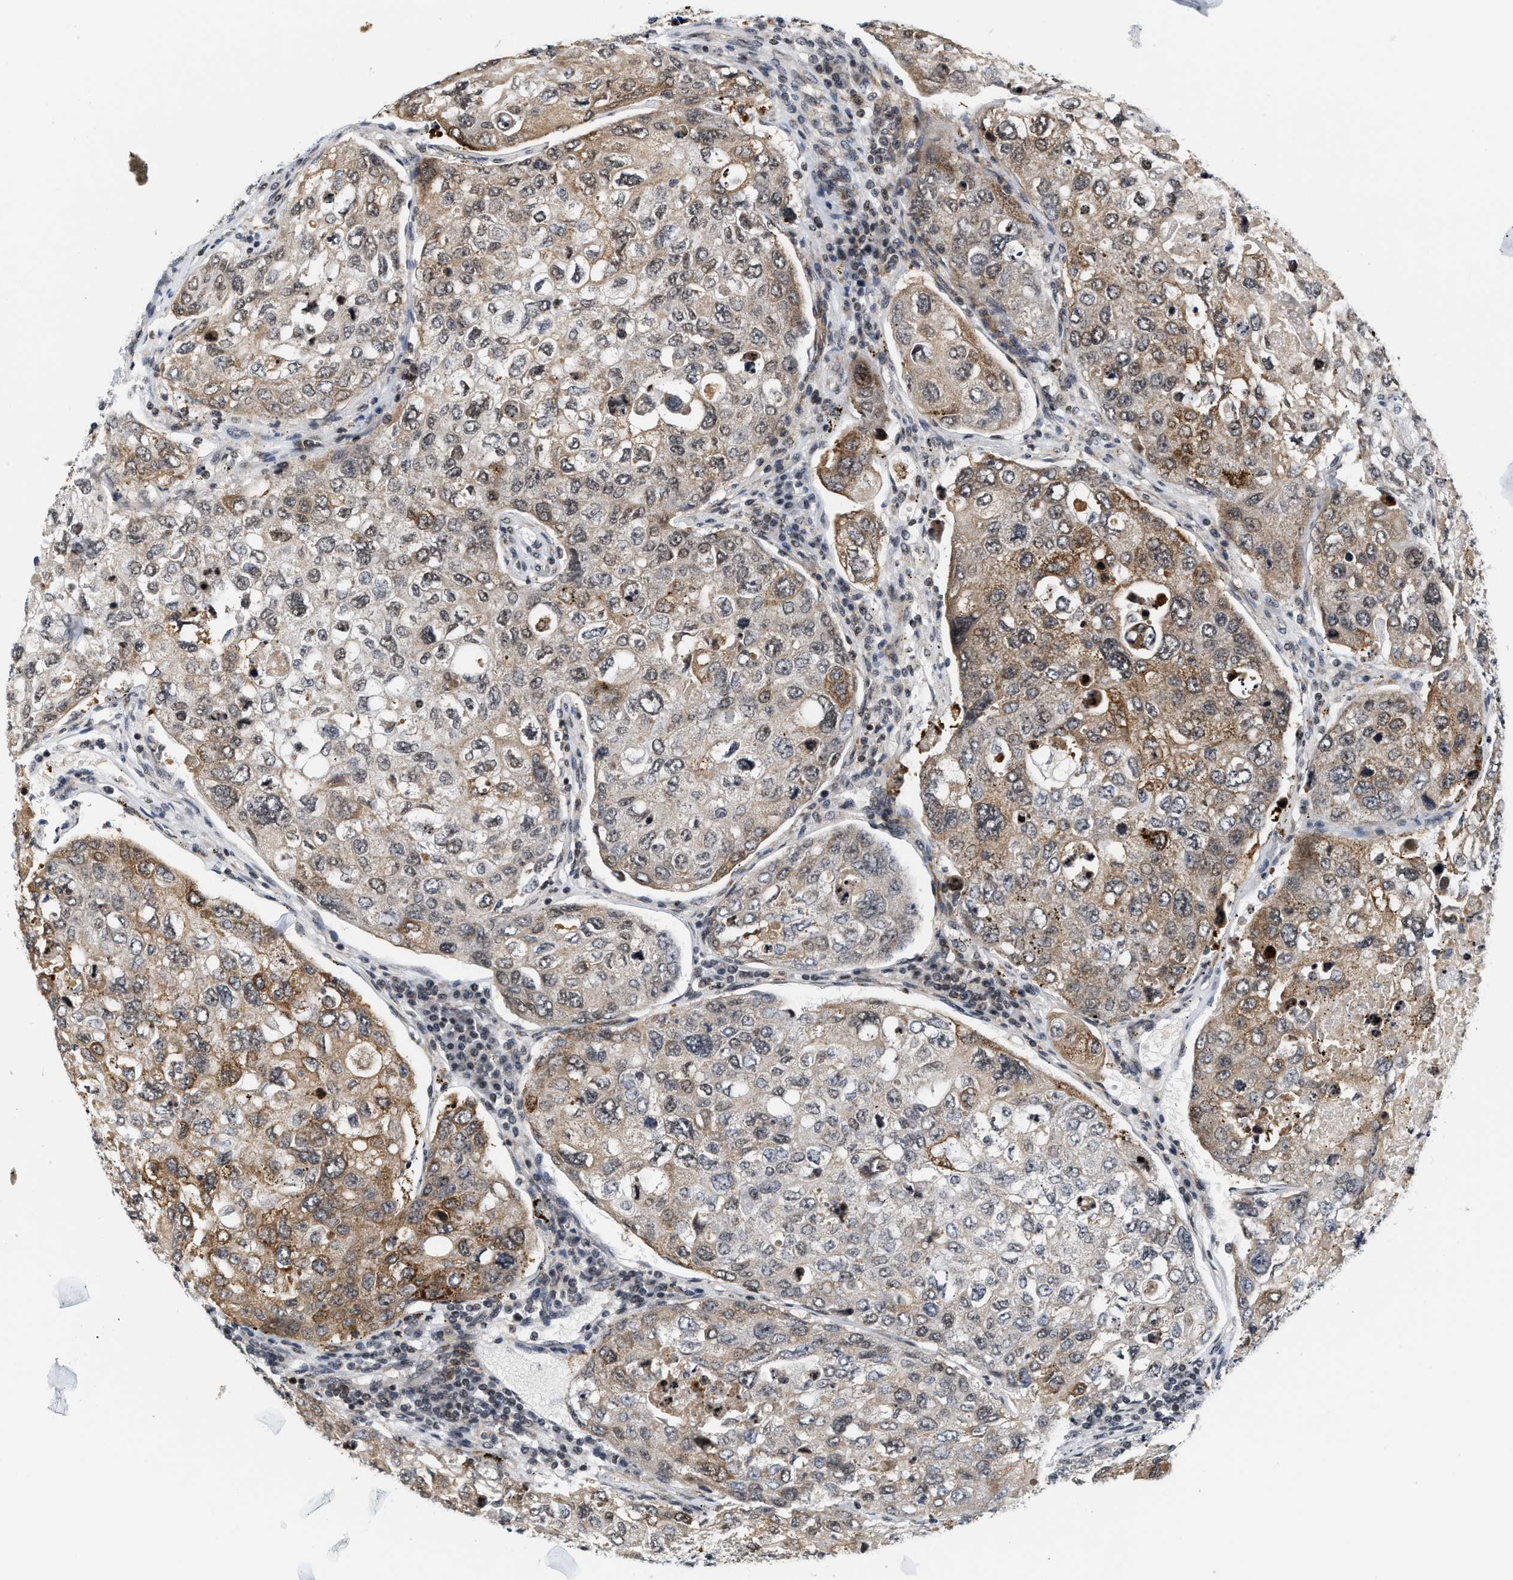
{"staining": {"intensity": "weak", "quantity": ">75%", "location": "cytoplasmic/membranous,nuclear"}, "tissue": "urothelial cancer", "cell_type": "Tumor cells", "image_type": "cancer", "snomed": [{"axis": "morphology", "description": "Urothelial carcinoma, High grade"}, {"axis": "topography", "description": "Lymph node"}, {"axis": "topography", "description": "Urinary bladder"}], "caption": "High-power microscopy captured an immunohistochemistry image of urothelial cancer, revealing weak cytoplasmic/membranous and nuclear positivity in about >75% of tumor cells.", "gene": "ANKRD6", "patient": {"sex": "male", "age": 51}}